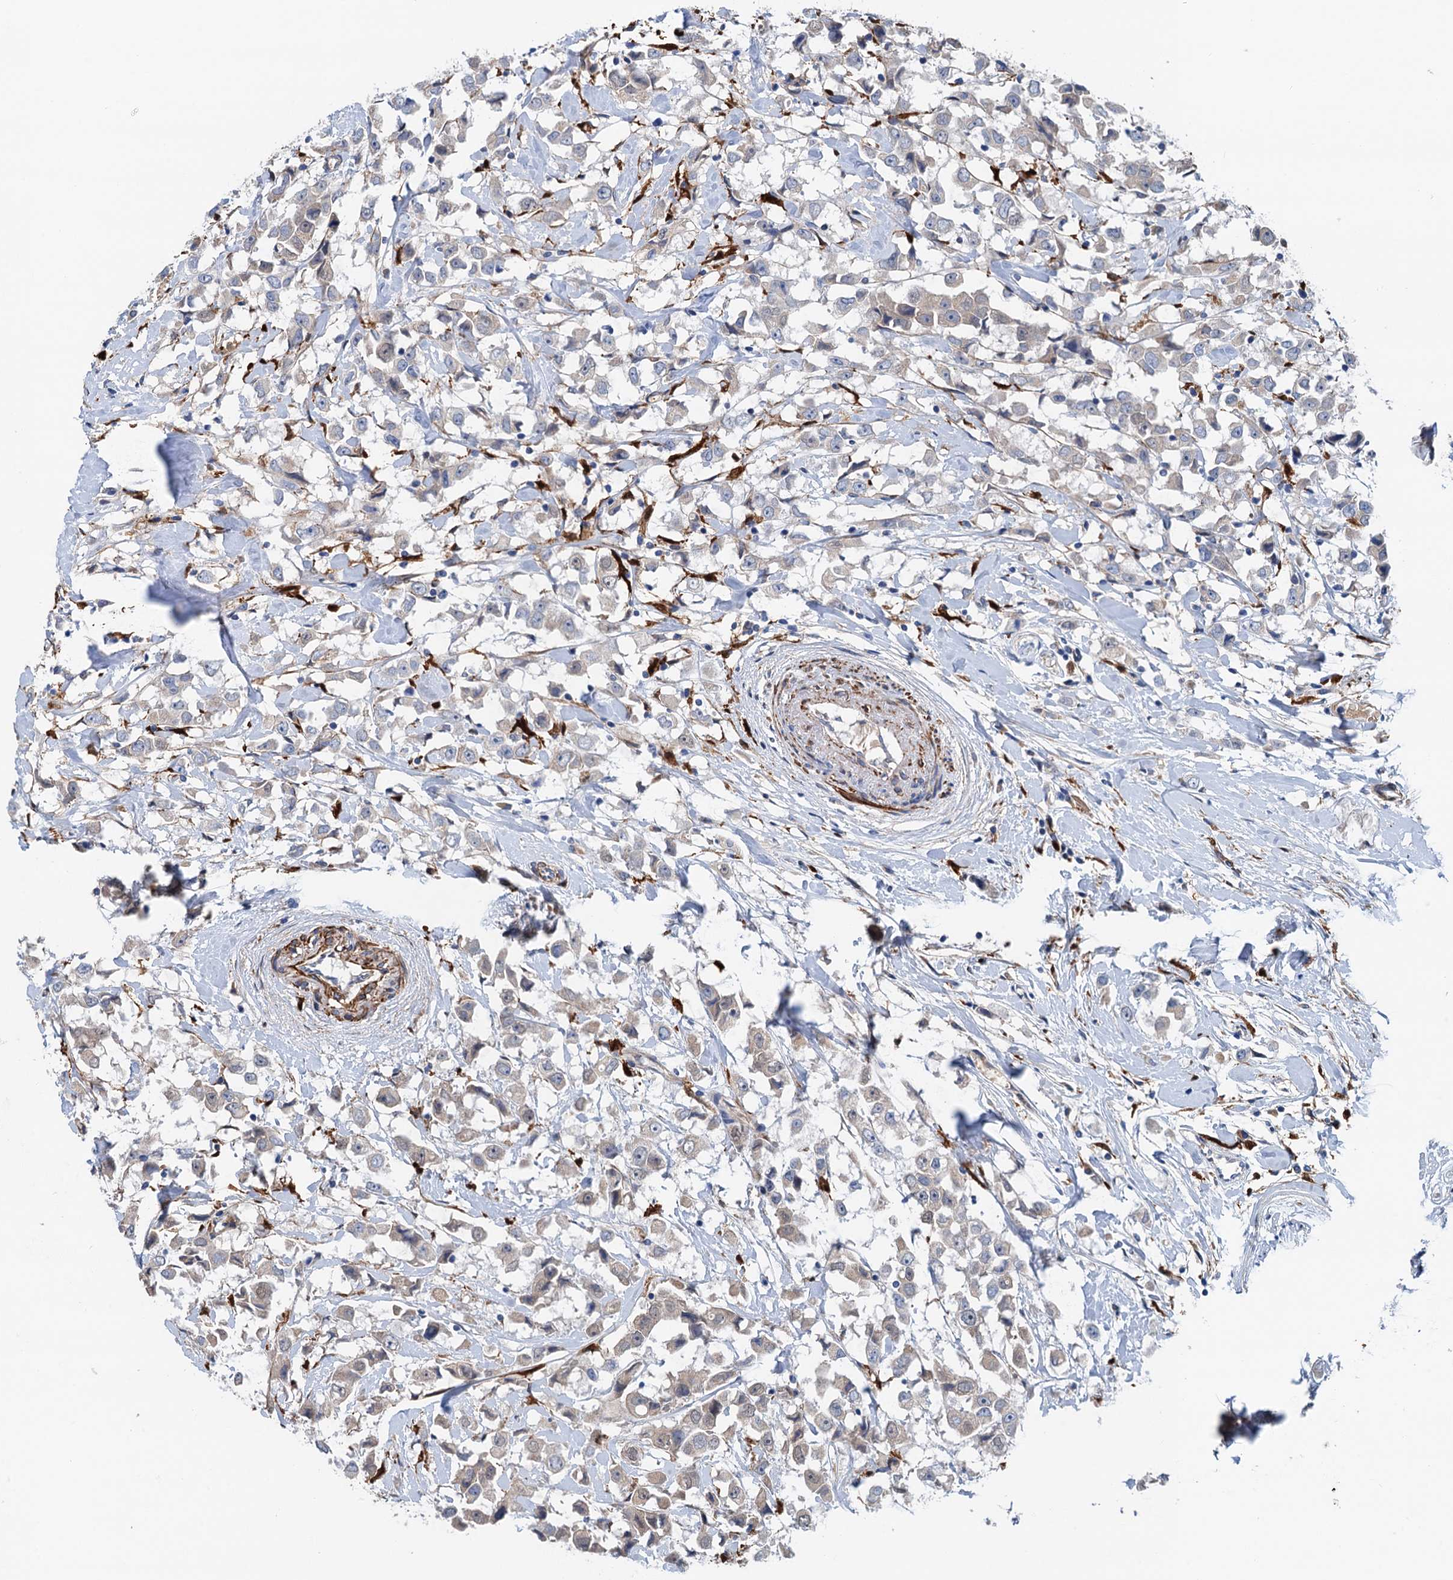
{"staining": {"intensity": "weak", "quantity": "25%-75%", "location": "cytoplasmic/membranous"}, "tissue": "breast cancer", "cell_type": "Tumor cells", "image_type": "cancer", "snomed": [{"axis": "morphology", "description": "Duct carcinoma"}, {"axis": "topography", "description": "Breast"}], "caption": "About 25%-75% of tumor cells in human breast cancer (invasive ductal carcinoma) demonstrate weak cytoplasmic/membranous protein expression as visualized by brown immunohistochemical staining.", "gene": "CSTPP1", "patient": {"sex": "female", "age": 61}}